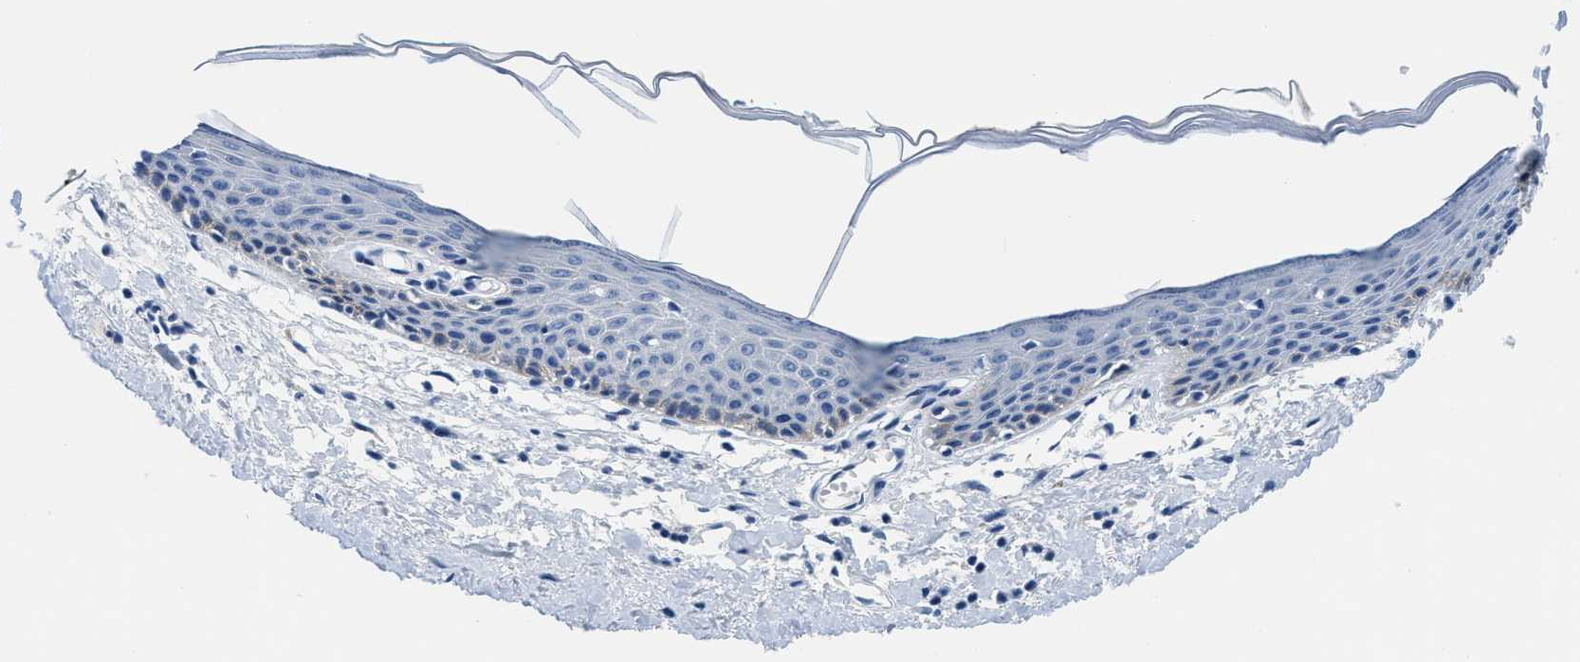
{"staining": {"intensity": "negative", "quantity": "none", "location": "none"}, "tissue": "skin", "cell_type": "Epidermal cells", "image_type": "normal", "snomed": [{"axis": "morphology", "description": "Normal tissue, NOS"}, {"axis": "topography", "description": "Vulva"}], "caption": "The image exhibits no significant staining in epidermal cells of skin.", "gene": "GSTM3", "patient": {"sex": "female", "age": 54}}